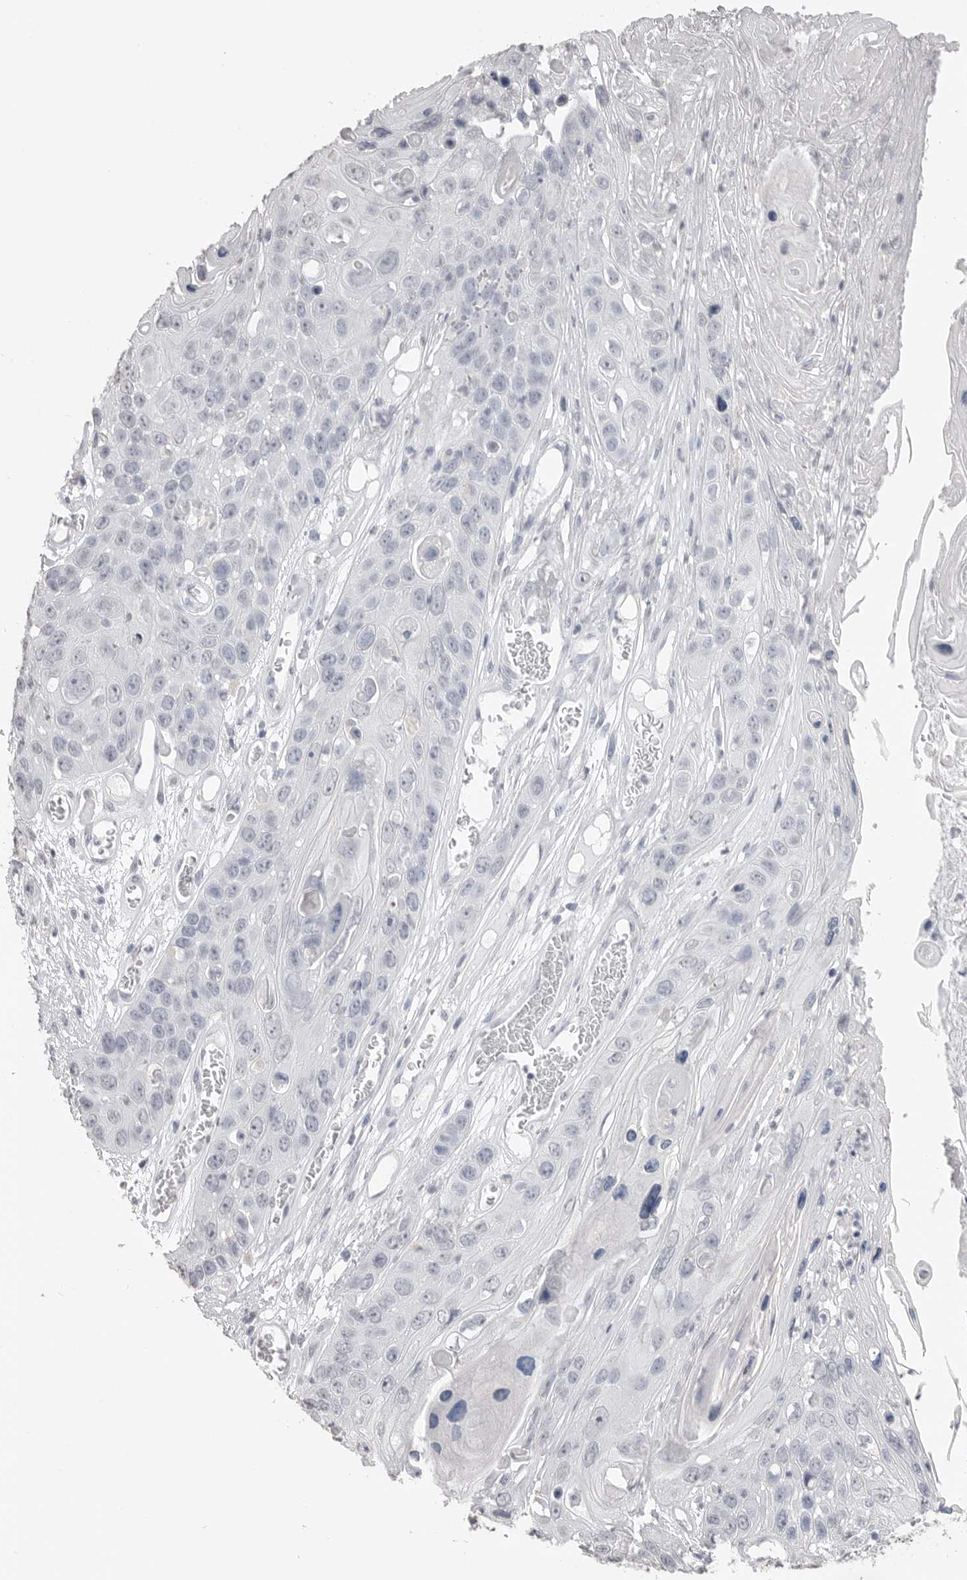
{"staining": {"intensity": "negative", "quantity": "none", "location": "none"}, "tissue": "skin cancer", "cell_type": "Tumor cells", "image_type": "cancer", "snomed": [{"axis": "morphology", "description": "Squamous cell carcinoma, NOS"}, {"axis": "topography", "description": "Skin"}], "caption": "The photomicrograph shows no significant expression in tumor cells of squamous cell carcinoma (skin).", "gene": "ICAM5", "patient": {"sex": "male", "age": 55}}